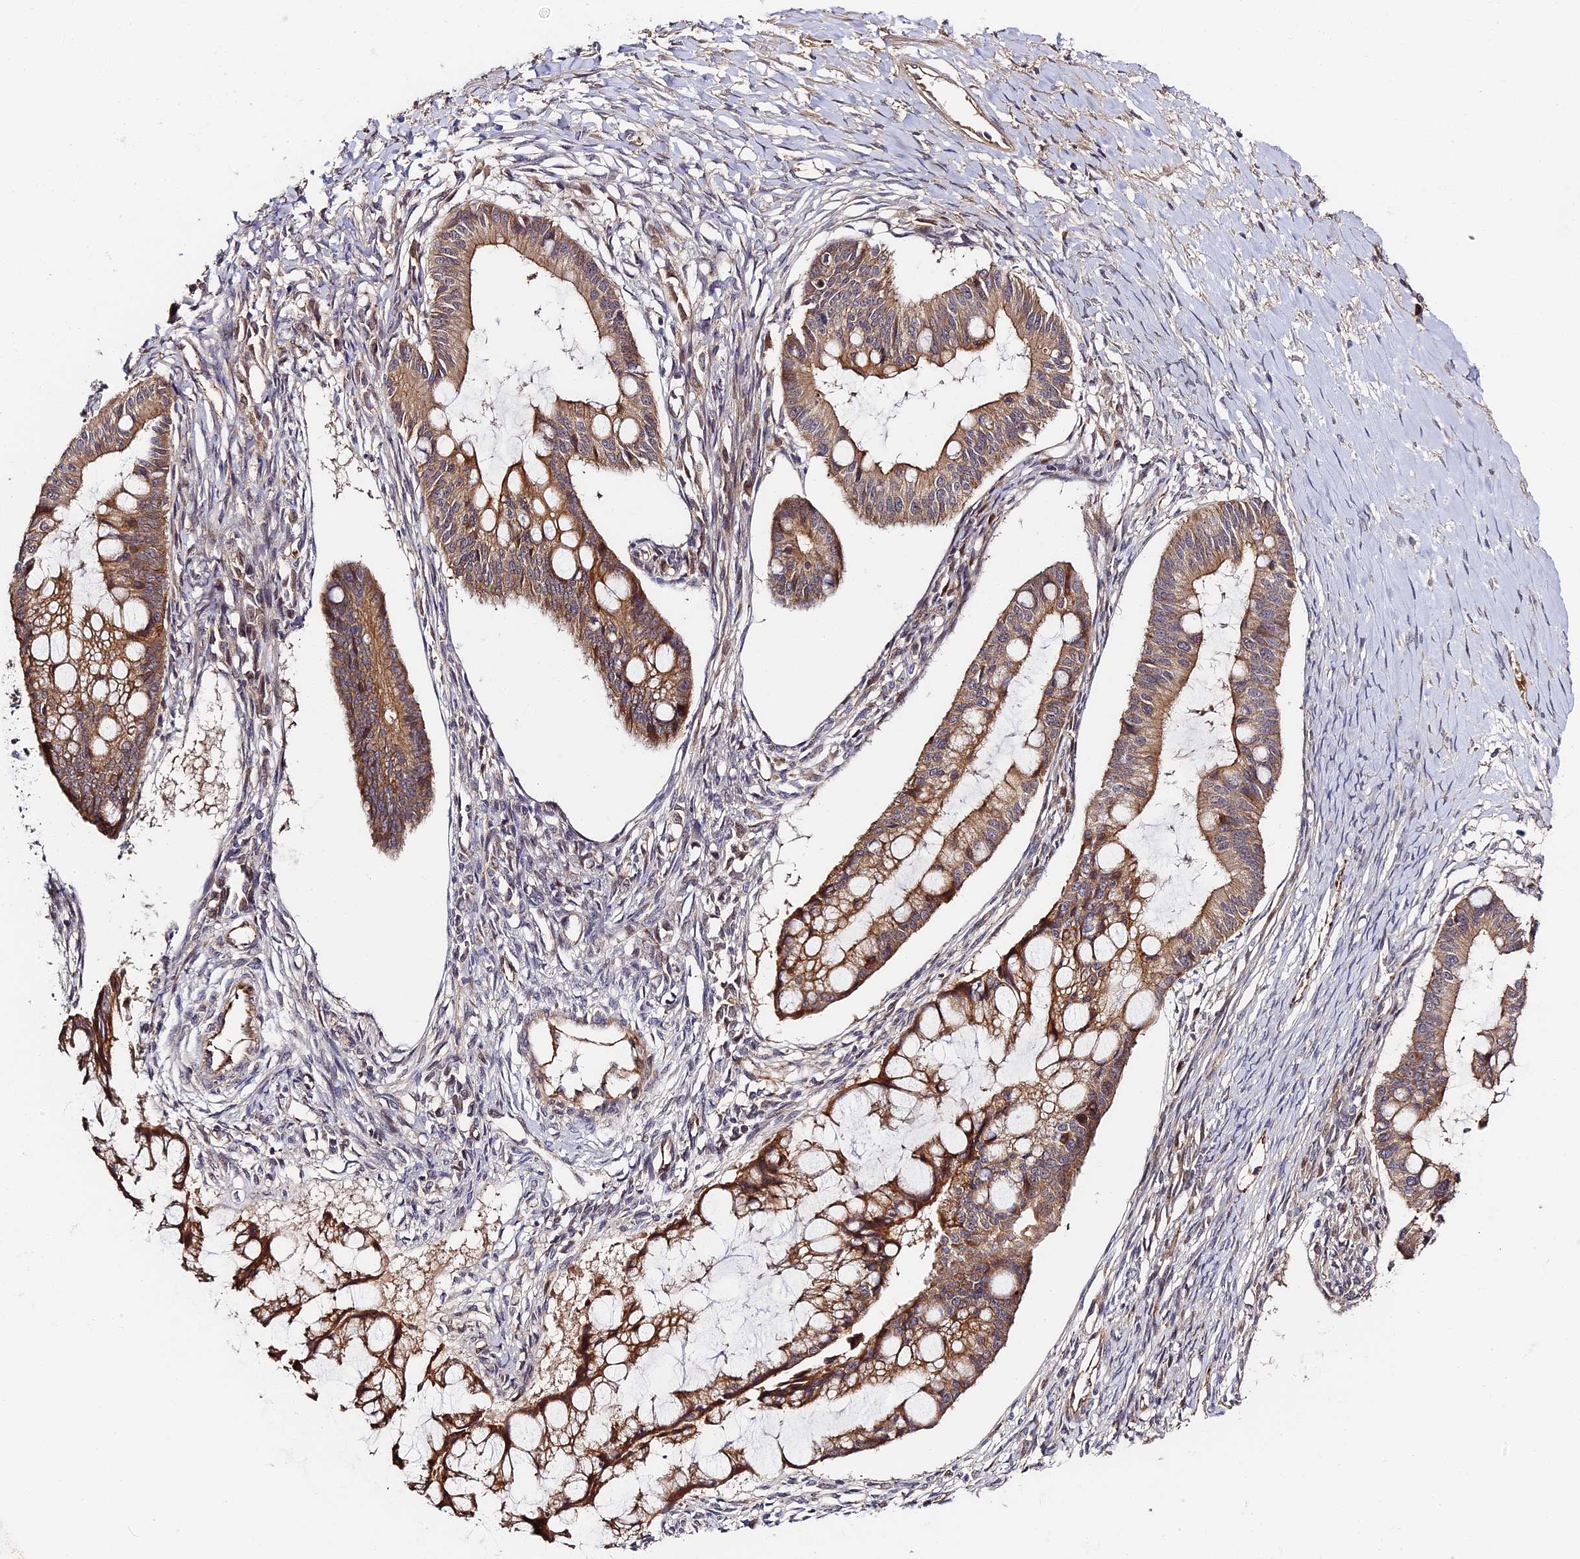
{"staining": {"intensity": "moderate", "quantity": ">75%", "location": "cytoplasmic/membranous"}, "tissue": "ovarian cancer", "cell_type": "Tumor cells", "image_type": "cancer", "snomed": [{"axis": "morphology", "description": "Cystadenocarcinoma, mucinous, NOS"}, {"axis": "topography", "description": "Ovary"}], "caption": "DAB immunohistochemical staining of ovarian cancer exhibits moderate cytoplasmic/membranous protein positivity in about >75% of tumor cells.", "gene": "MISP3", "patient": {"sex": "female", "age": 73}}